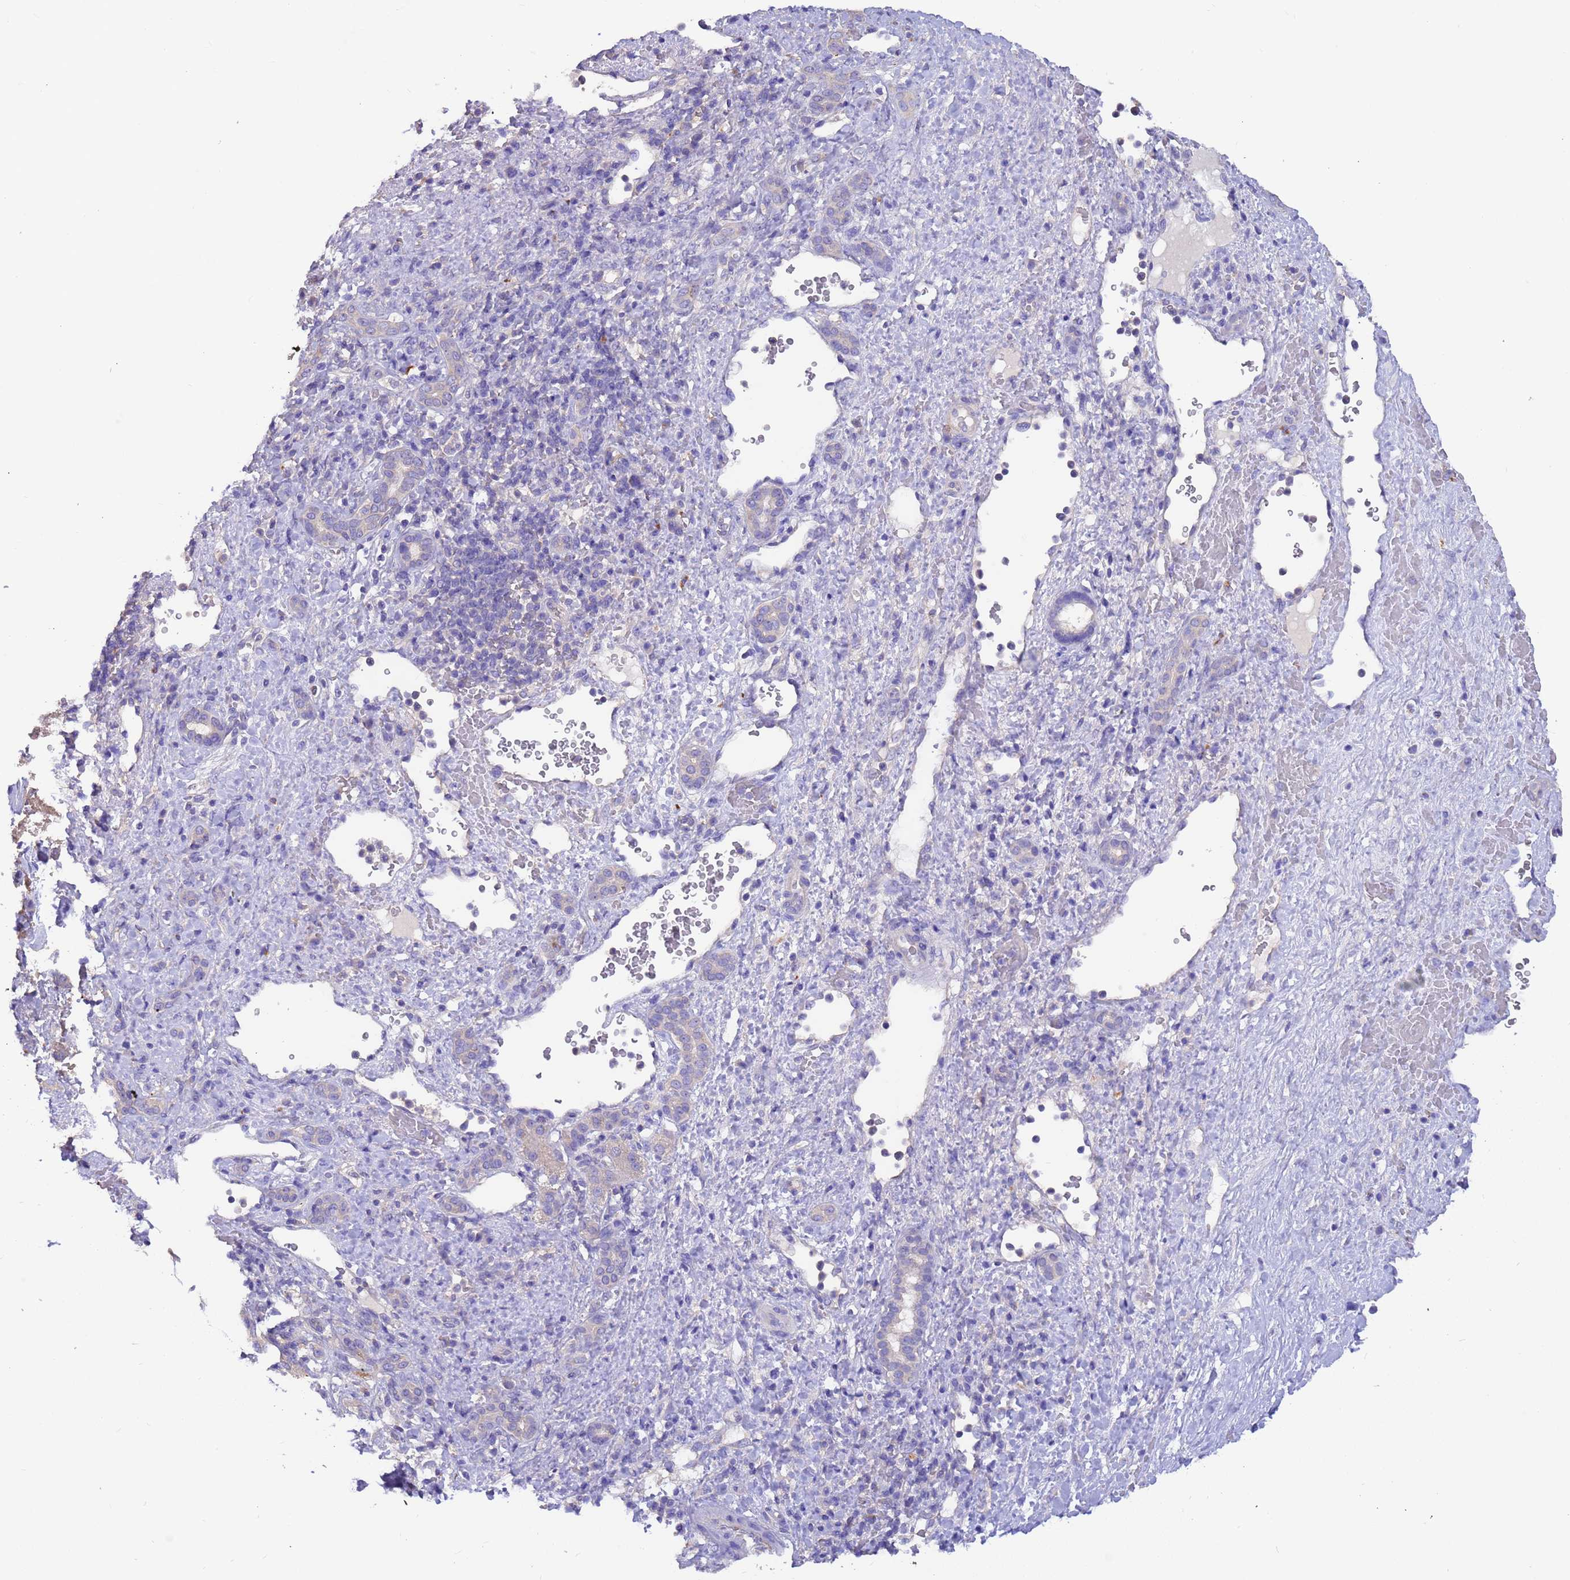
{"staining": {"intensity": "negative", "quantity": "none", "location": "none"}, "tissue": "liver cancer", "cell_type": "Tumor cells", "image_type": "cancer", "snomed": [{"axis": "morphology", "description": "Normal tissue, NOS"}, {"axis": "morphology", "description": "Carcinoma, Hepatocellular, NOS"}, {"axis": "topography", "description": "Liver"}], "caption": "Tumor cells show no significant protein expression in liver cancer (hepatocellular carcinoma). The staining is performed using DAB (3,3'-diaminobenzidine) brown chromogen with nuclei counter-stained in using hematoxylin.", "gene": "SRL", "patient": {"sex": "male", "age": 57}}